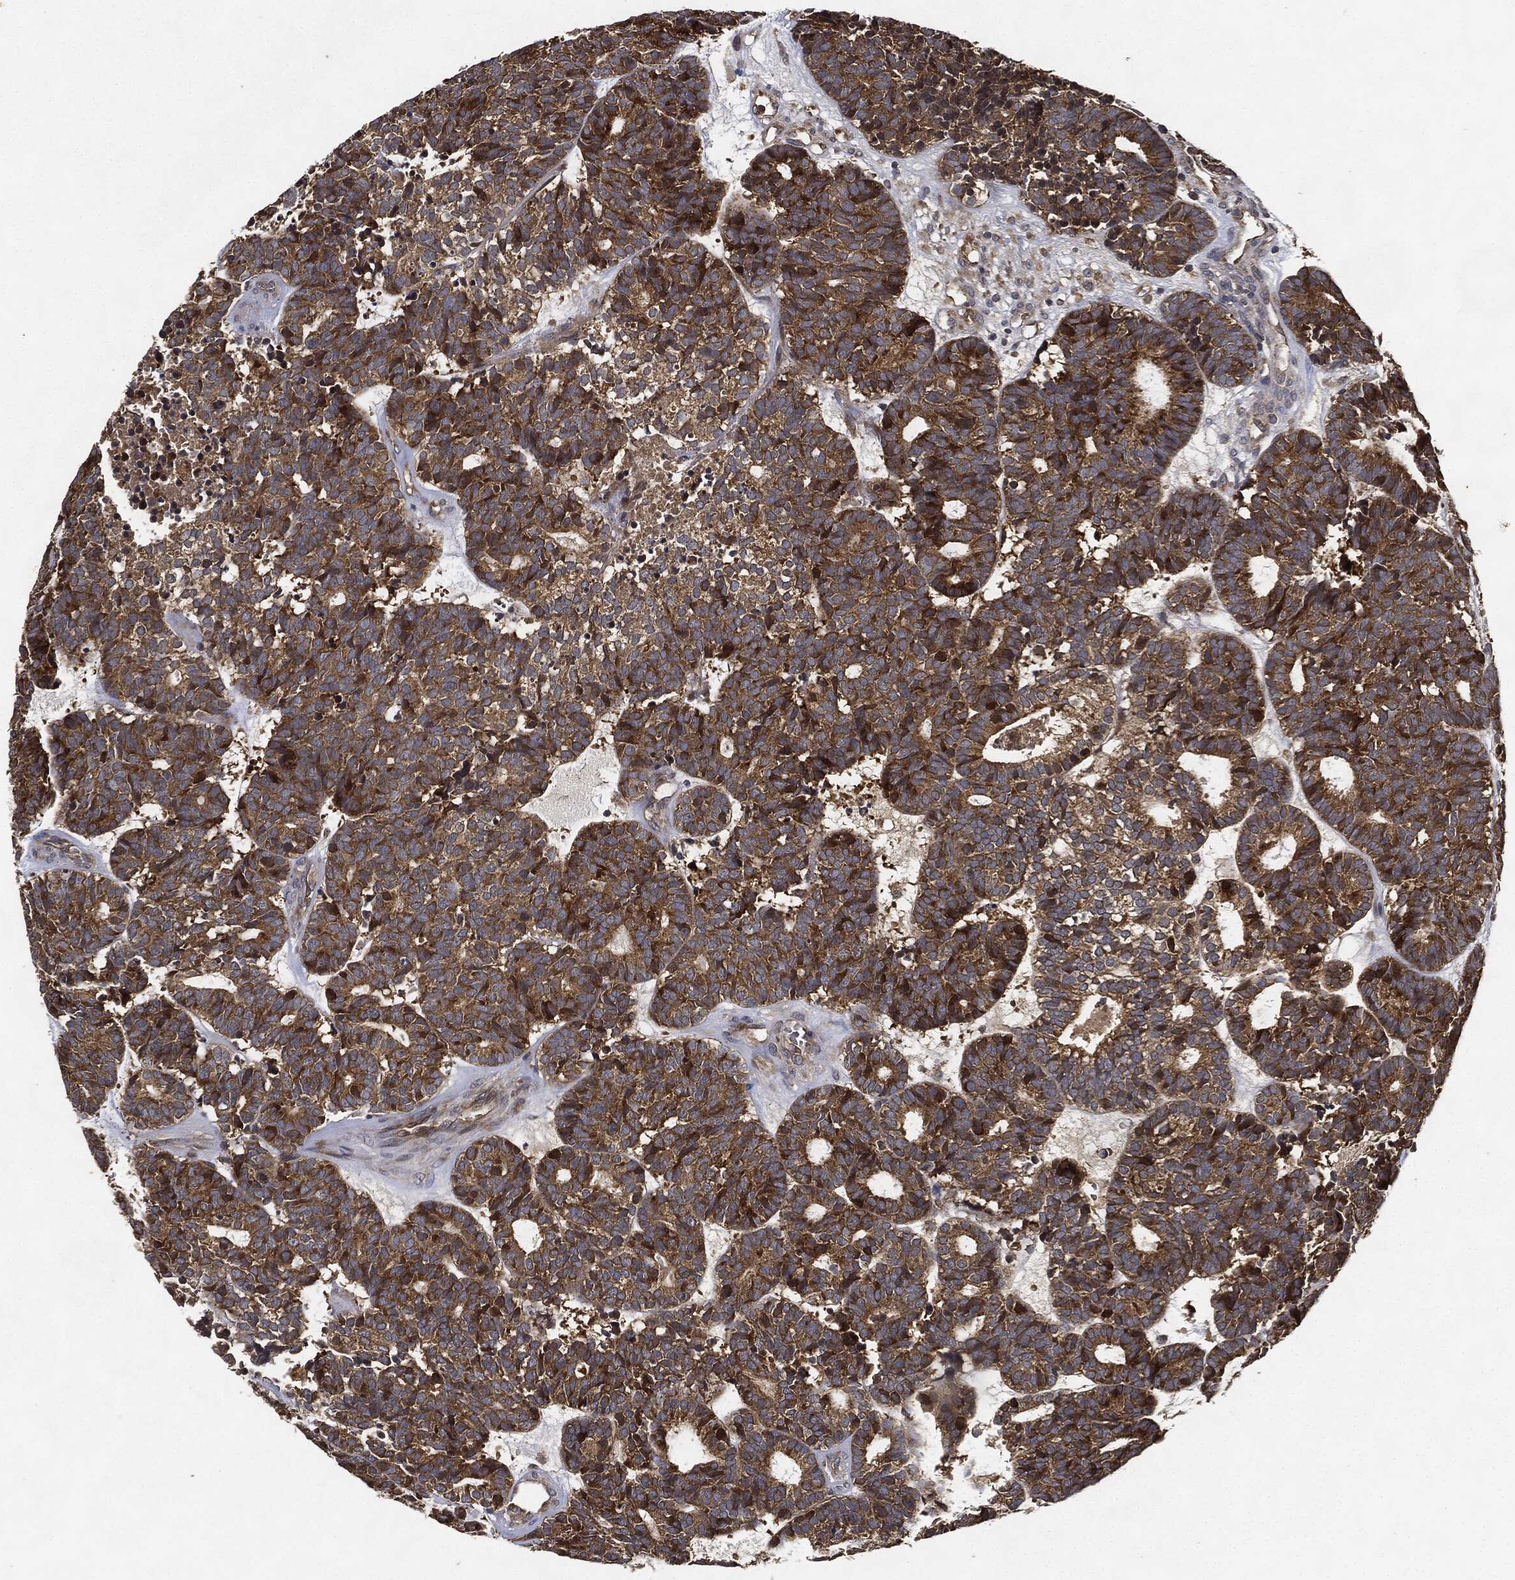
{"staining": {"intensity": "strong", "quantity": ">75%", "location": "cytoplasmic/membranous"}, "tissue": "head and neck cancer", "cell_type": "Tumor cells", "image_type": "cancer", "snomed": [{"axis": "morphology", "description": "Adenocarcinoma, NOS"}, {"axis": "topography", "description": "Head-Neck"}], "caption": "There is high levels of strong cytoplasmic/membranous positivity in tumor cells of head and neck cancer, as demonstrated by immunohistochemical staining (brown color).", "gene": "MLST8", "patient": {"sex": "female", "age": 81}}